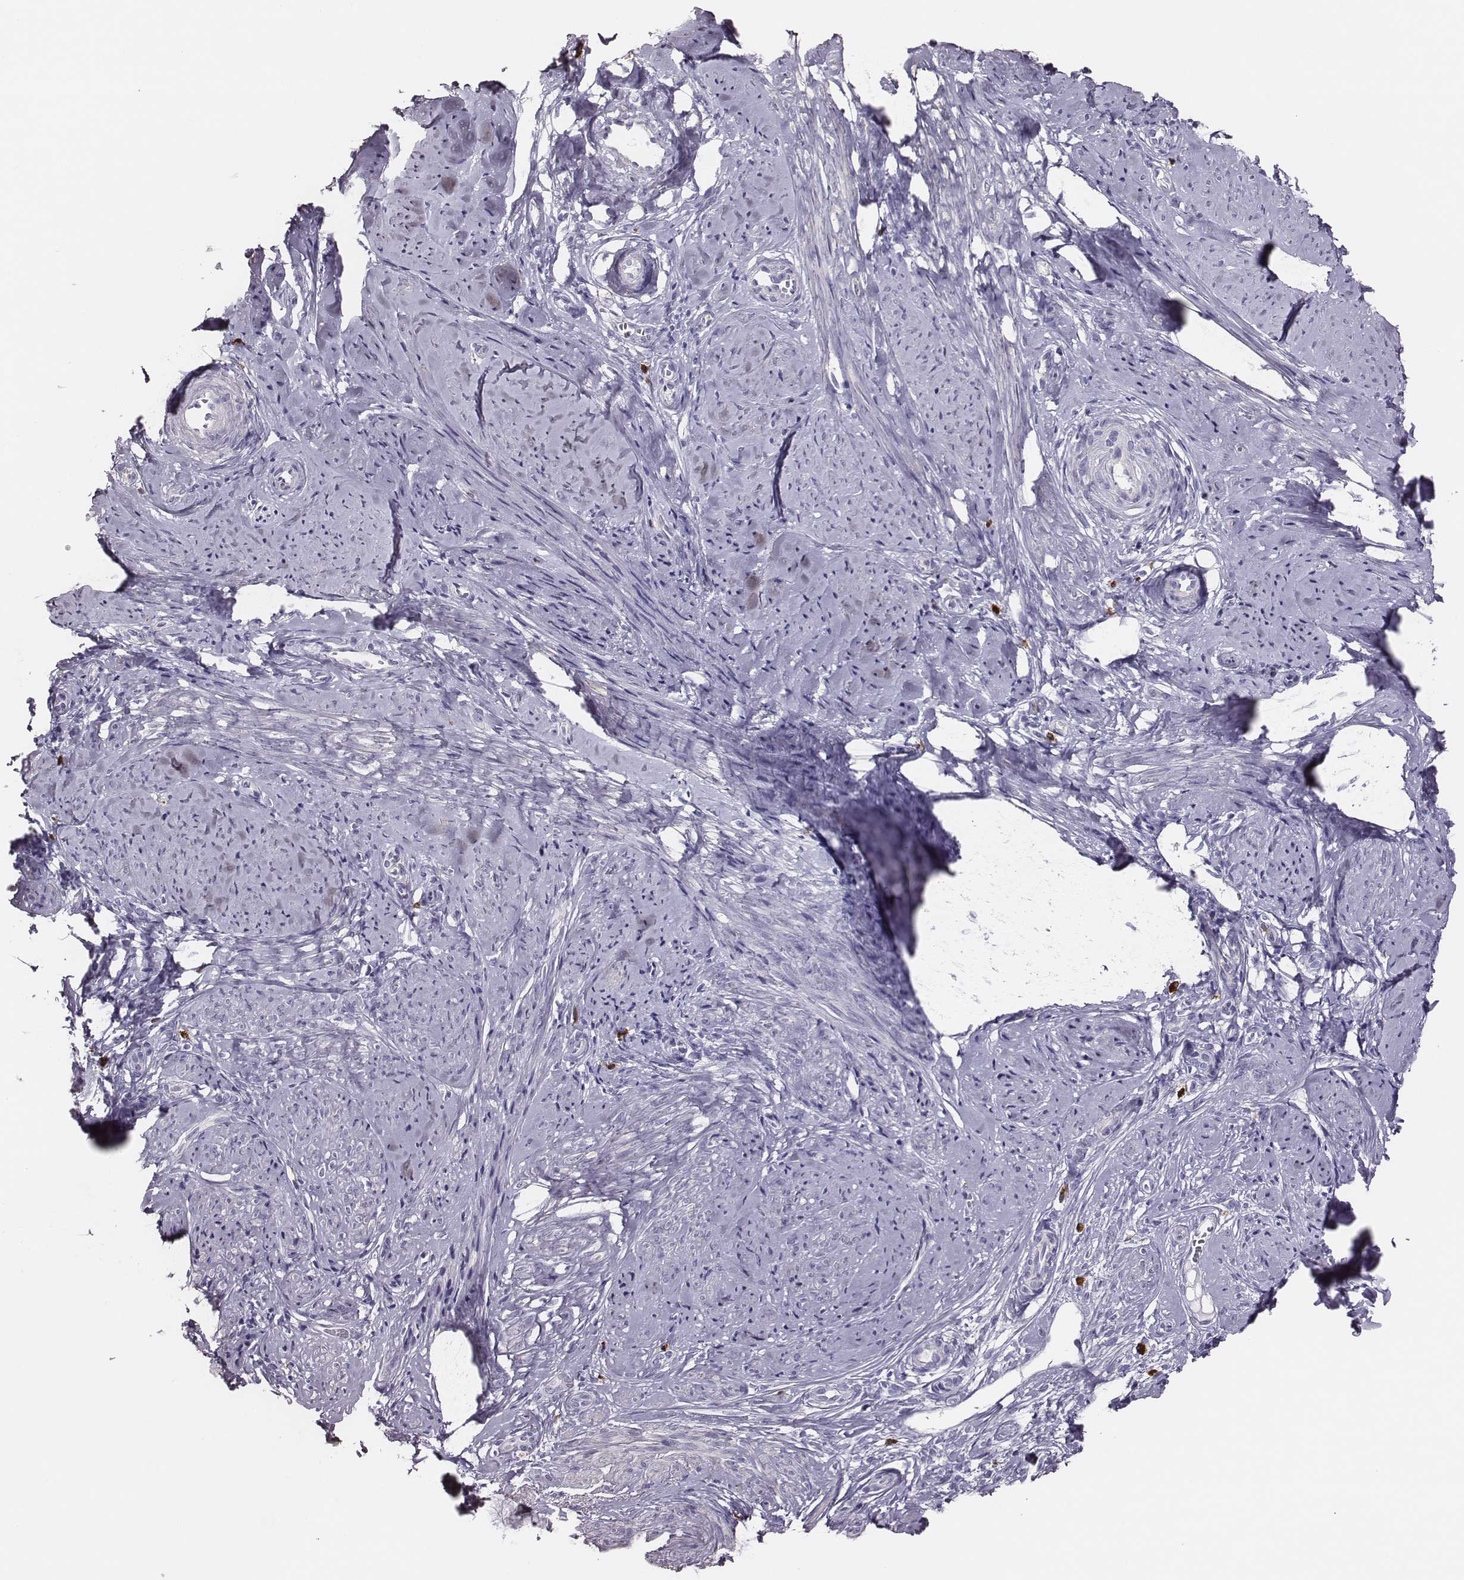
{"staining": {"intensity": "negative", "quantity": "none", "location": "none"}, "tissue": "smooth muscle", "cell_type": "Smooth muscle cells", "image_type": "normal", "snomed": [{"axis": "morphology", "description": "Normal tissue, NOS"}, {"axis": "topography", "description": "Smooth muscle"}], "caption": "There is no significant staining in smooth muscle cells of smooth muscle.", "gene": "P2RY10", "patient": {"sex": "female", "age": 48}}